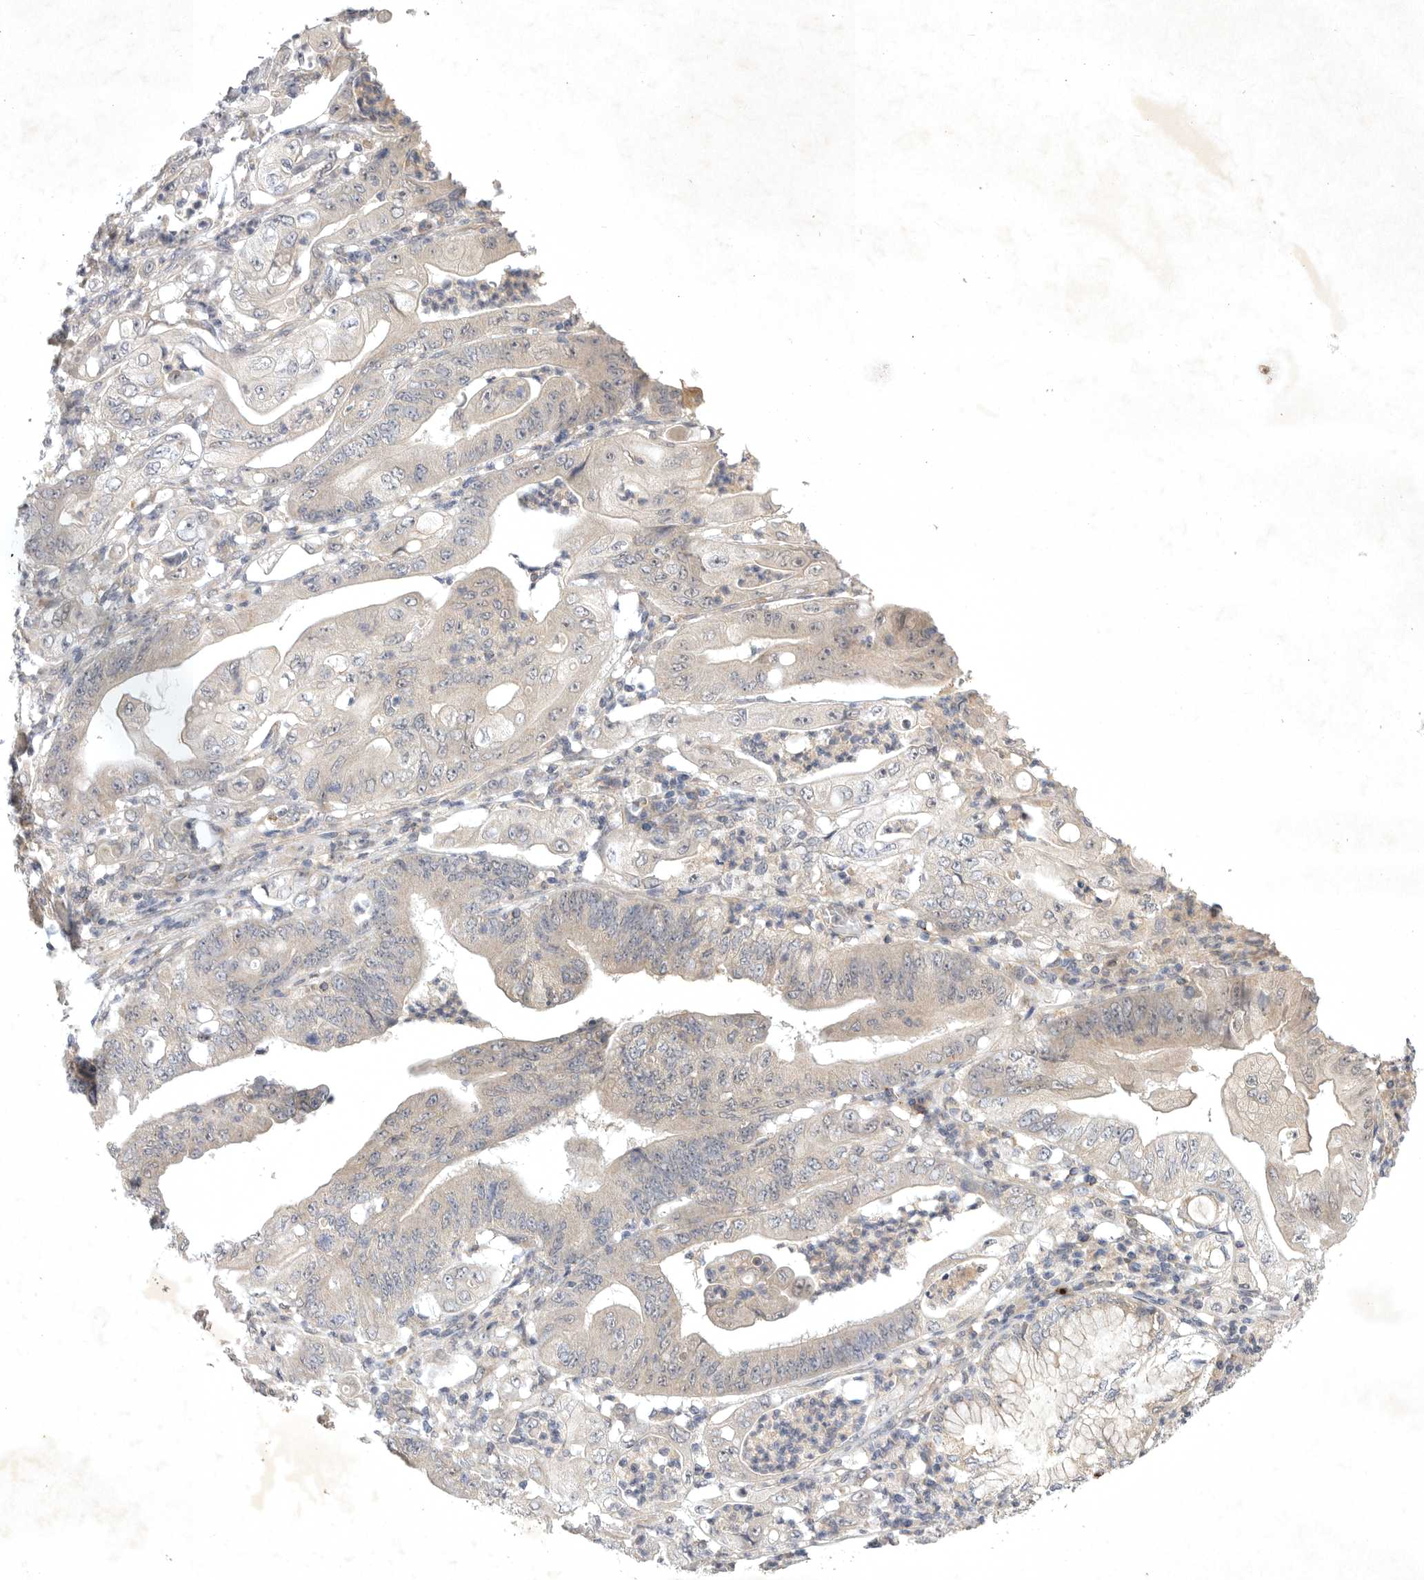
{"staining": {"intensity": "negative", "quantity": "none", "location": "none"}, "tissue": "stomach cancer", "cell_type": "Tumor cells", "image_type": "cancer", "snomed": [{"axis": "morphology", "description": "Adenocarcinoma, NOS"}, {"axis": "topography", "description": "Stomach"}], "caption": "Photomicrograph shows no protein staining in tumor cells of stomach cancer tissue.", "gene": "PTPDC1", "patient": {"sex": "female", "age": 73}}